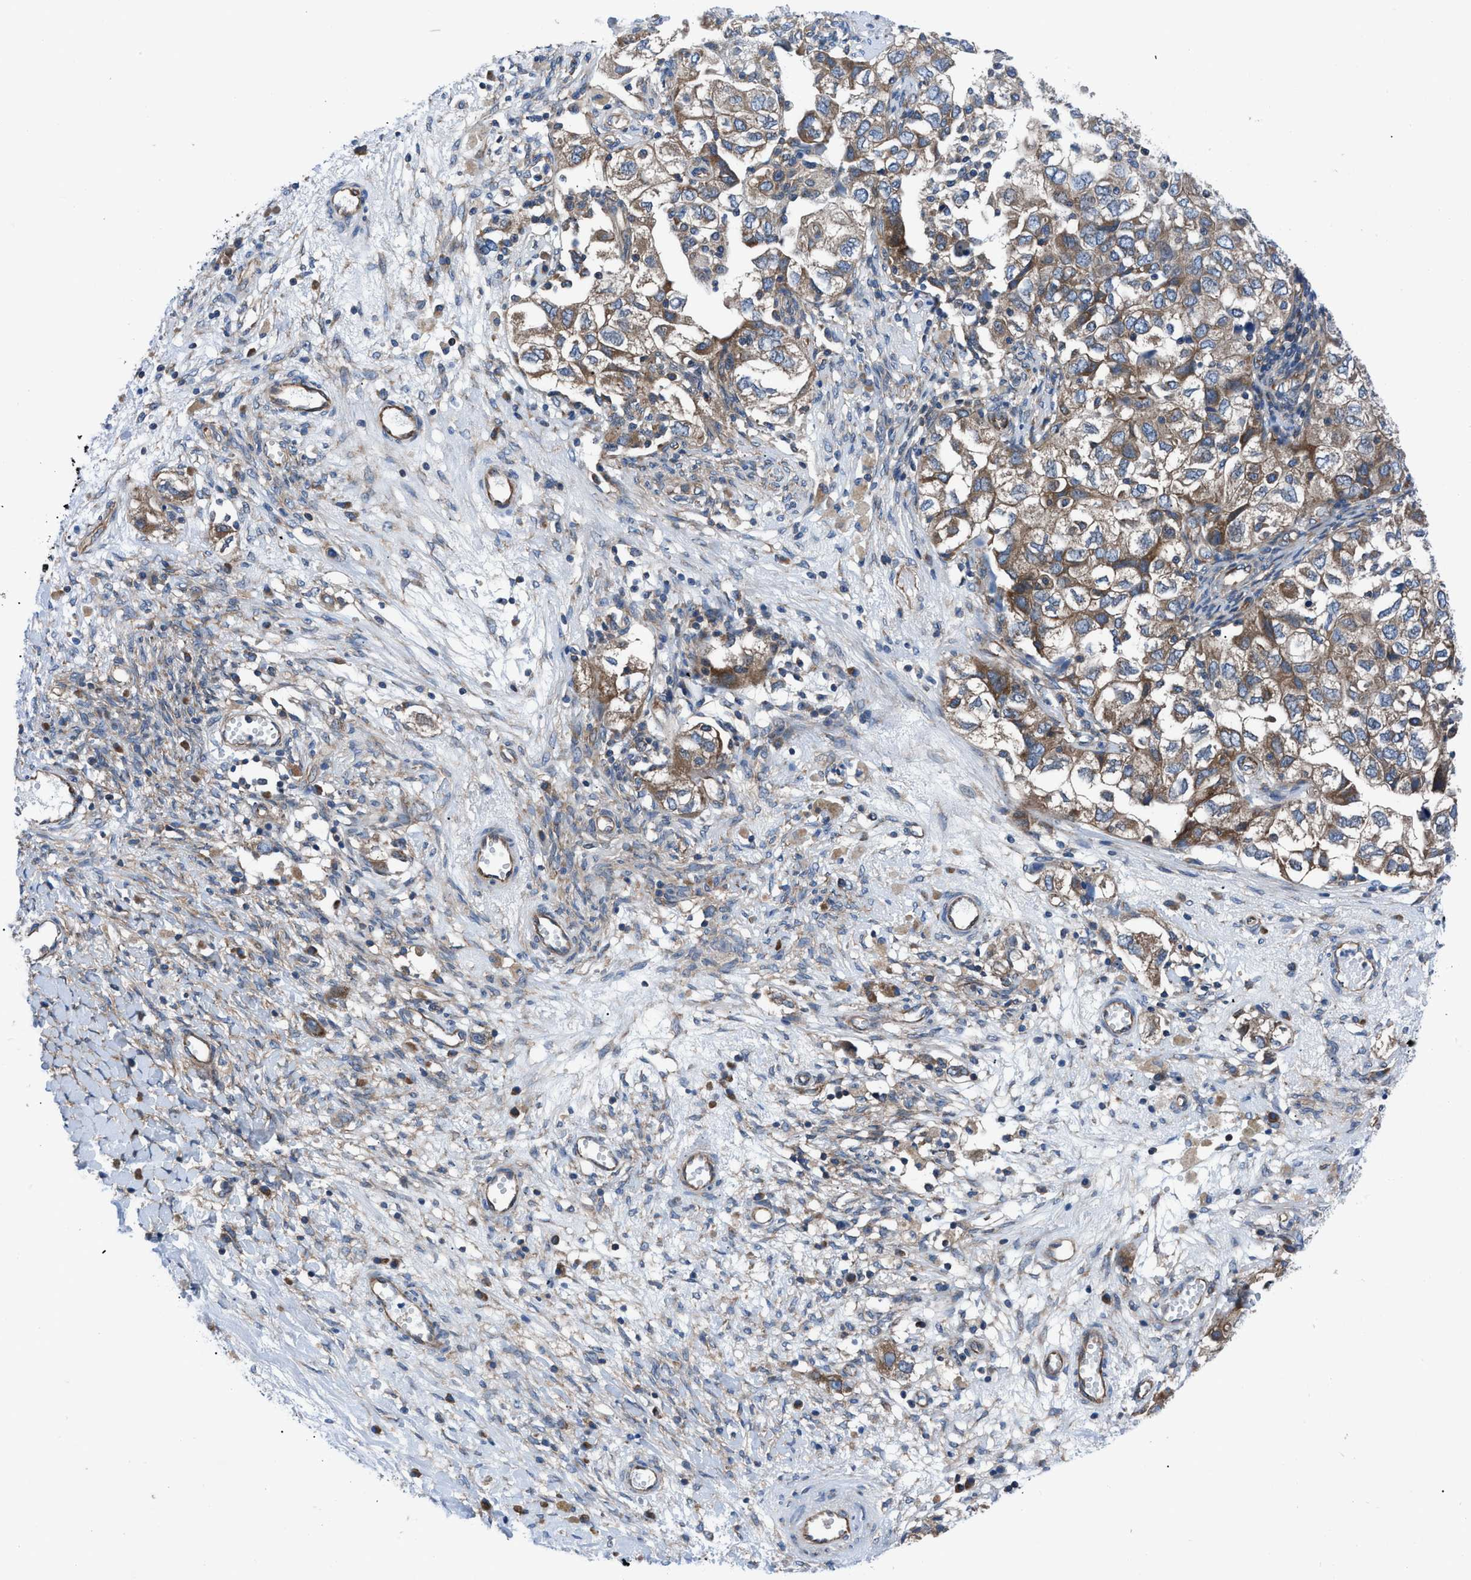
{"staining": {"intensity": "moderate", "quantity": ">75%", "location": "cytoplasmic/membranous"}, "tissue": "ovarian cancer", "cell_type": "Tumor cells", "image_type": "cancer", "snomed": [{"axis": "morphology", "description": "Carcinoma, NOS"}, {"axis": "morphology", "description": "Cystadenocarcinoma, serous, NOS"}, {"axis": "topography", "description": "Ovary"}], "caption": "Ovarian carcinoma was stained to show a protein in brown. There is medium levels of moderate cytoplasmic/membranous expression in about >75% of tumor cells.", "gene": "TRIP4", "patient": {"sex": "female", "age": 69}}